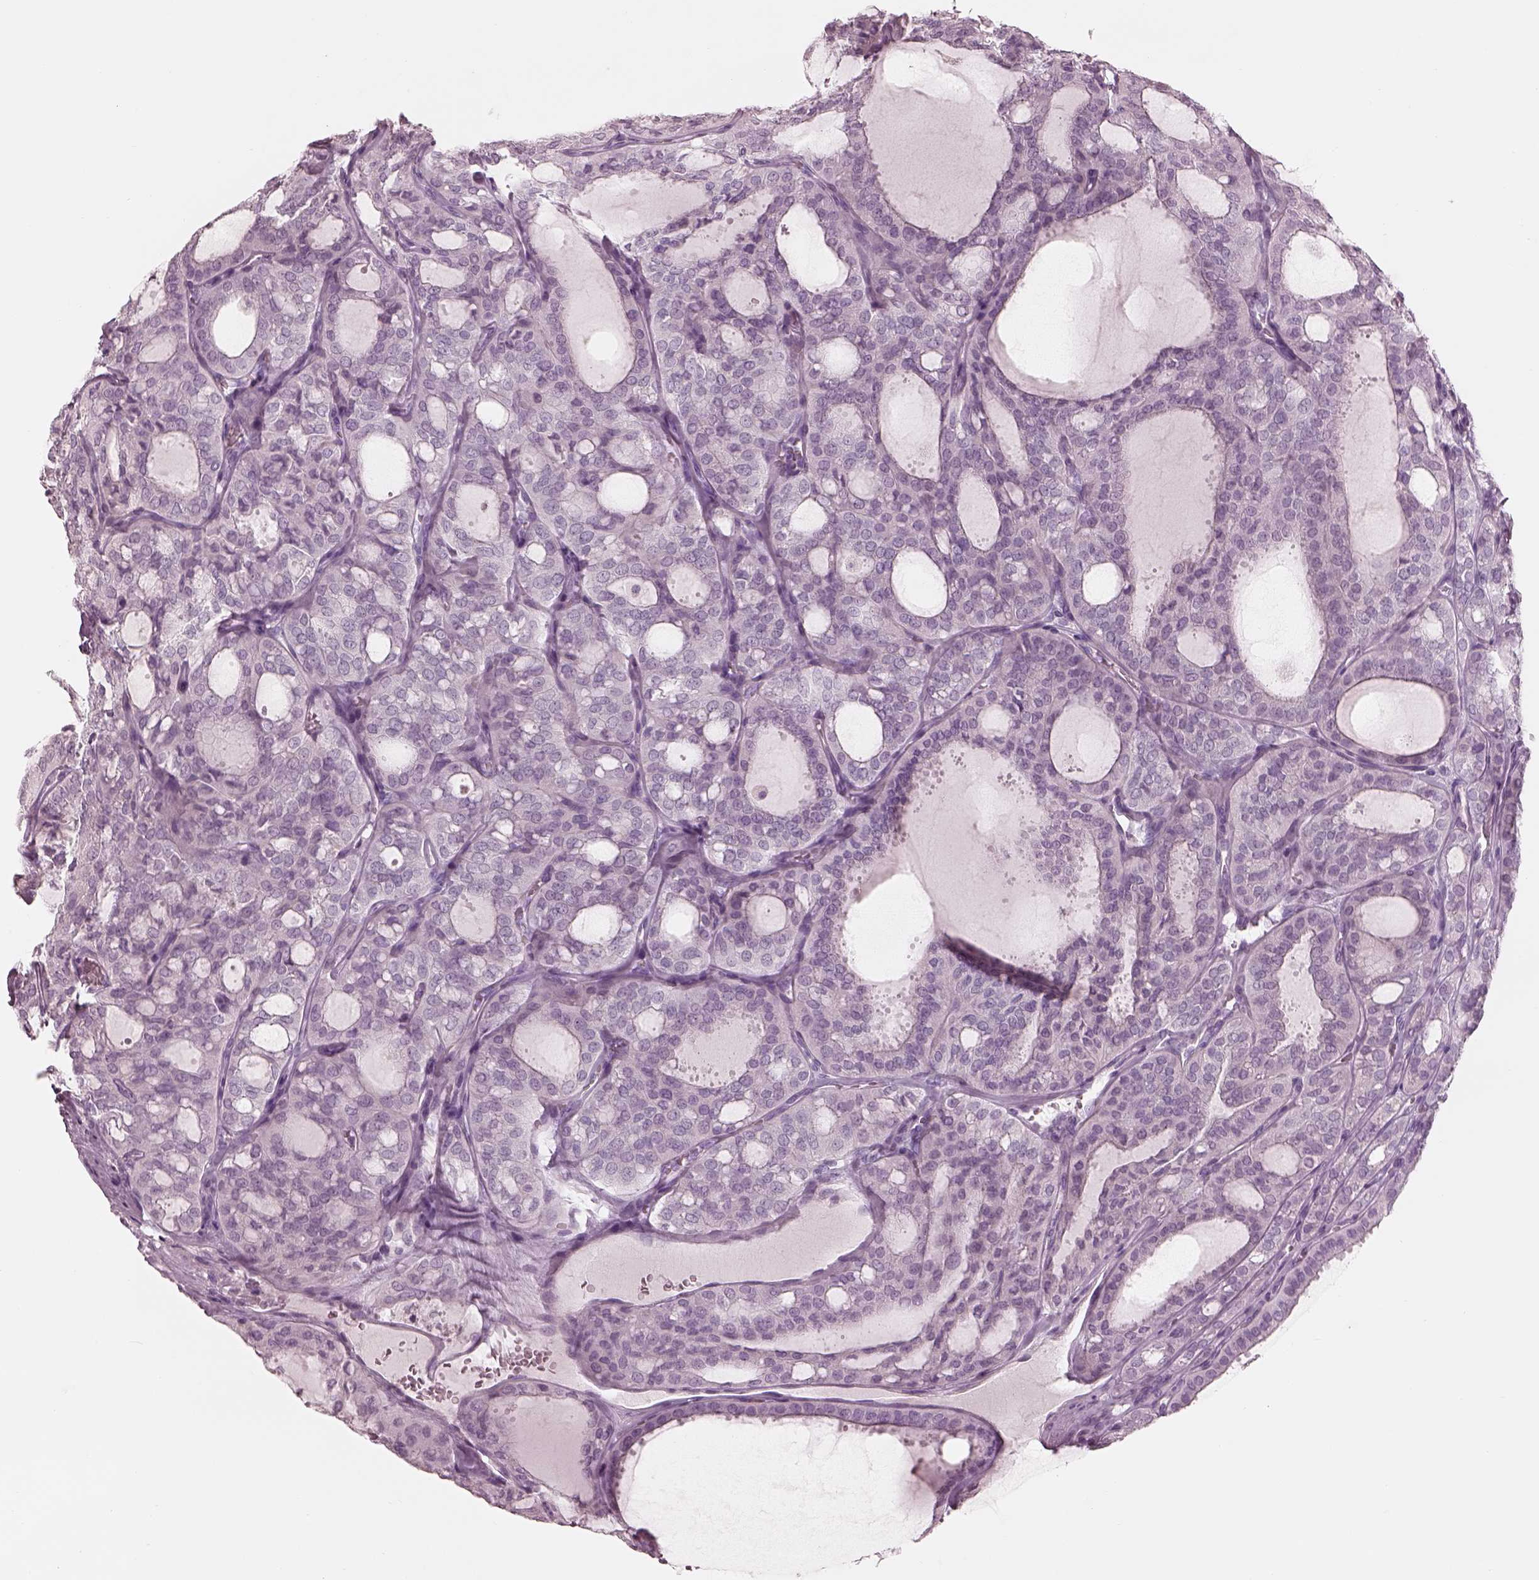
{"staining": {"intensity": "negative", "quantity": "none", "location": "none"}, "tissue": "thyroid cancer", "cell_type": "Tumor cells", "image_type": "cancer", "snomed": [{"axis": "morphology", "description": "Follicular adenoma carcinoma, NOS"}, {"axis": "topography", "description": "Thyroid gland"}], "caption": "Thyroid cancer stained for a protein using immunohistochemistry exhibits no expression tumor cells.", "gene": "RSPH9", "patient": {"sex": "male", "age": 75}}